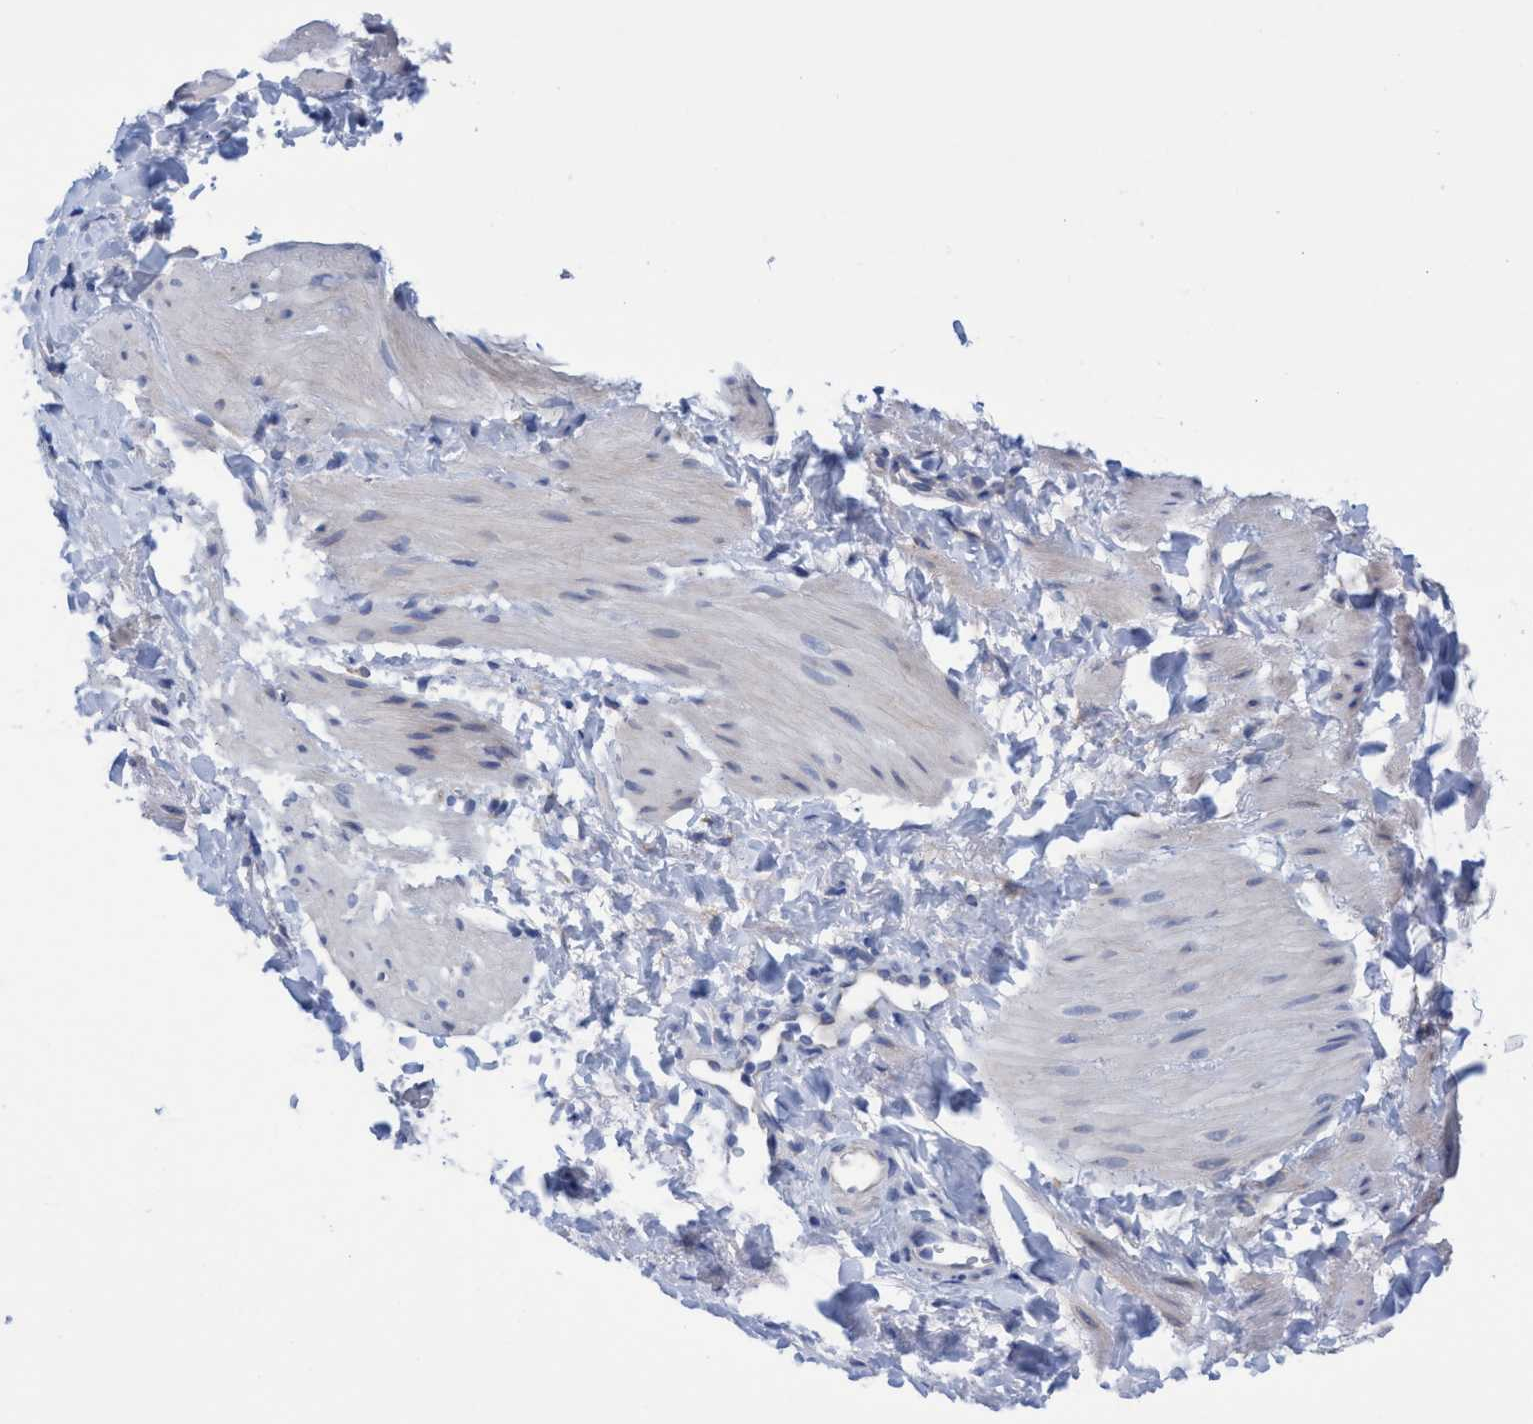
{"staining": {"intensity": "negative", "quantity": "none", "location": "none"}, "tissue": "smooth muscle", "cell_type": "Smooth muscle cells", "image_type": "normal", "snomed": [{"axis": "morphology", "description": "Normal tissue, NOS"}, {"axis": "topography", "description": "Smooth muscle"}], "caption": "Smooth muscle cells show no significant protein positivity in benign smooth muscle. (DAB (3,3'-diaminobenzidine) immunohistochemistry visualized using brightfield microscopy, high magnification).", "gene": "RSAD1", "patient": {"sex": "male", "age": 16}}